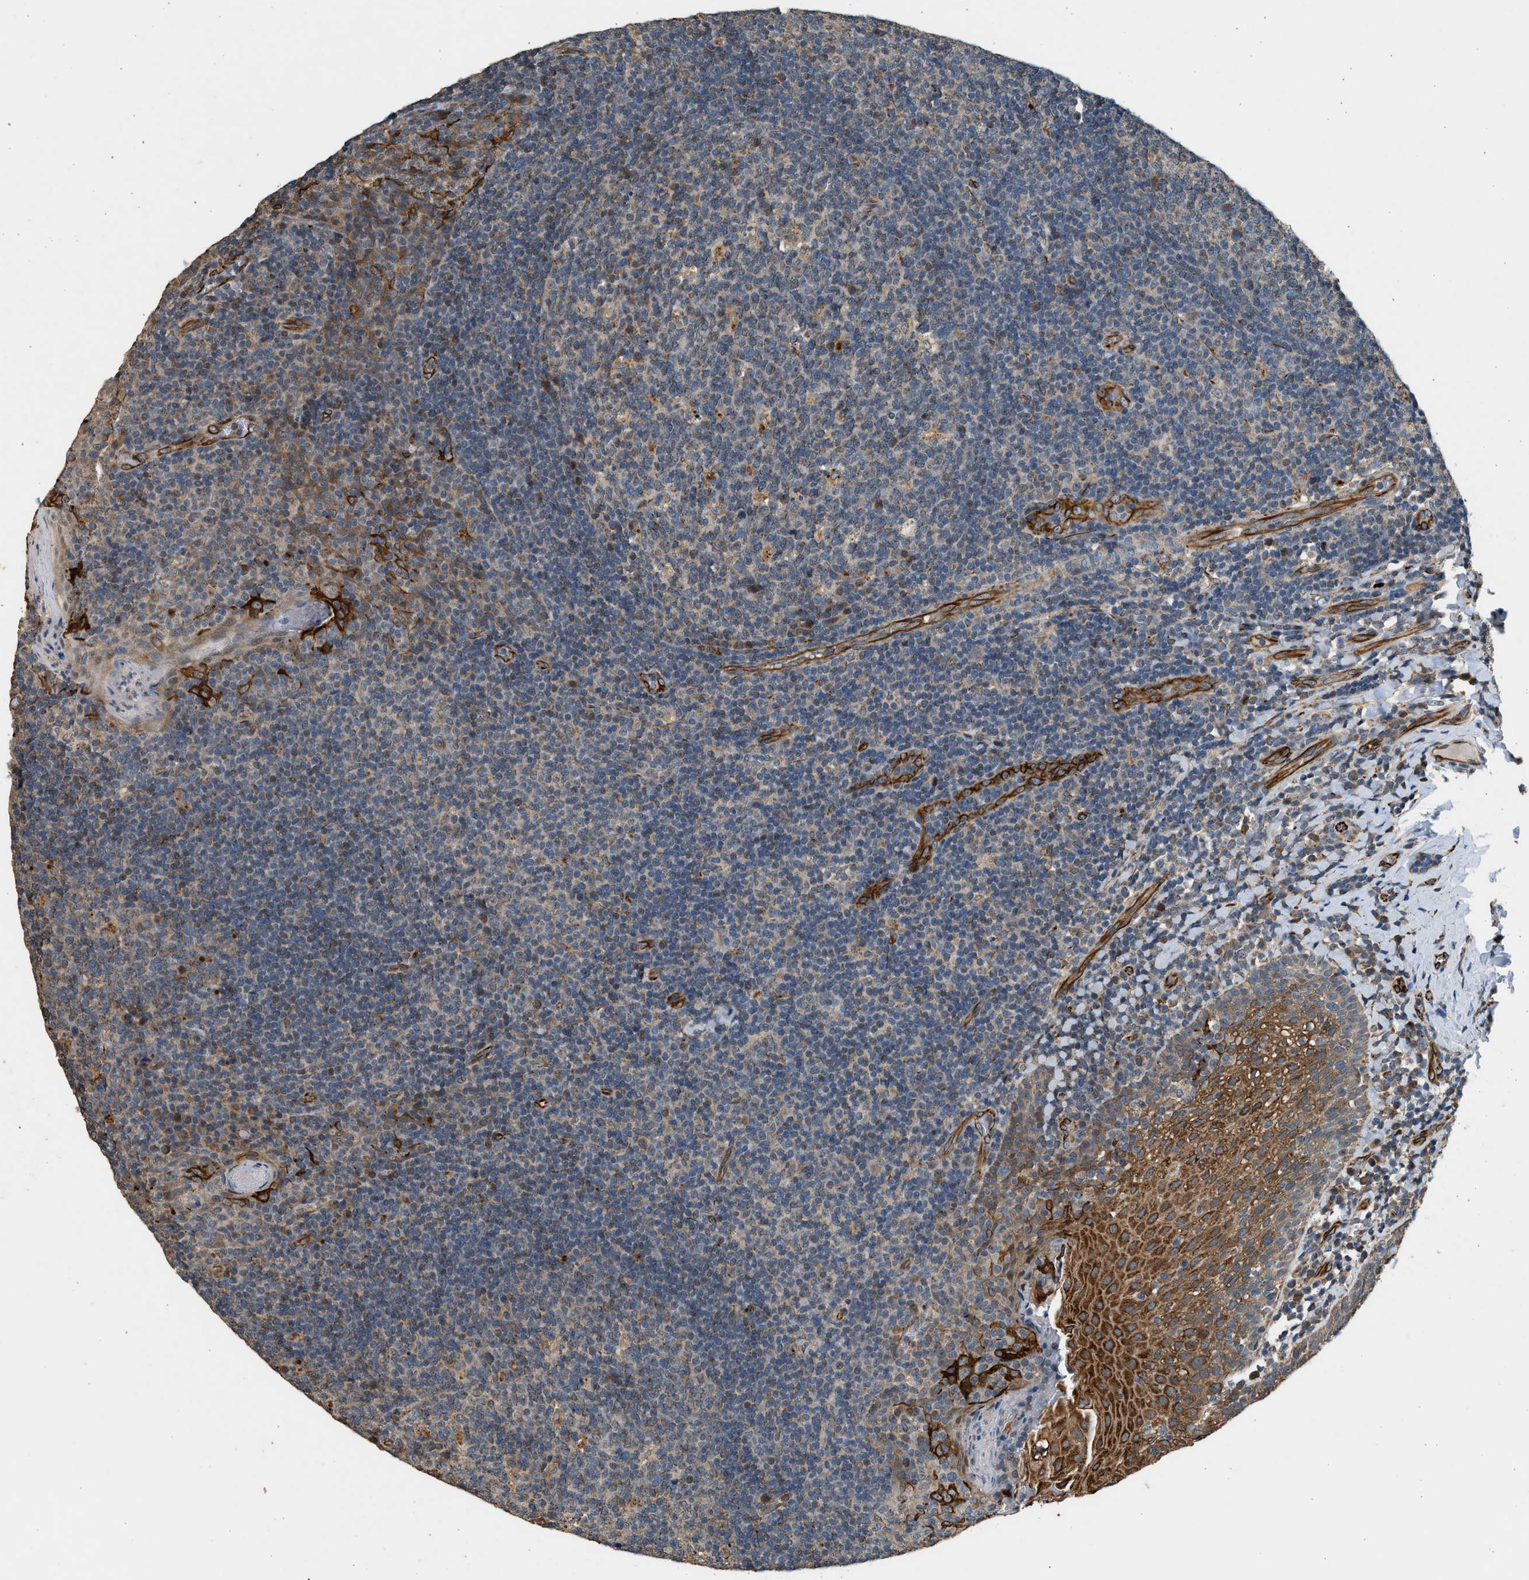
{"staining": {"intensity": "weak", "quantity": "25%-75%", "location": "cytoplasmic/membranous"}, "tissue": "tonsil", "cell_type": "Germinal center cells", "image_type": "normal", "snomed": [{"axis": "morphology", "description": "Normal tissue, NOS"}, {"axis": "topography", "description": "Tonsil"}], "caption": "Approximately 25%-75% of germinal center cells in unremarkable tonsil demonstrate weak cytoplasmic/membranous protein expression as visualized by brown immunohistochemical staining.", "gene": "PCLO", "patient": {"sex": "male", "age": 17}}